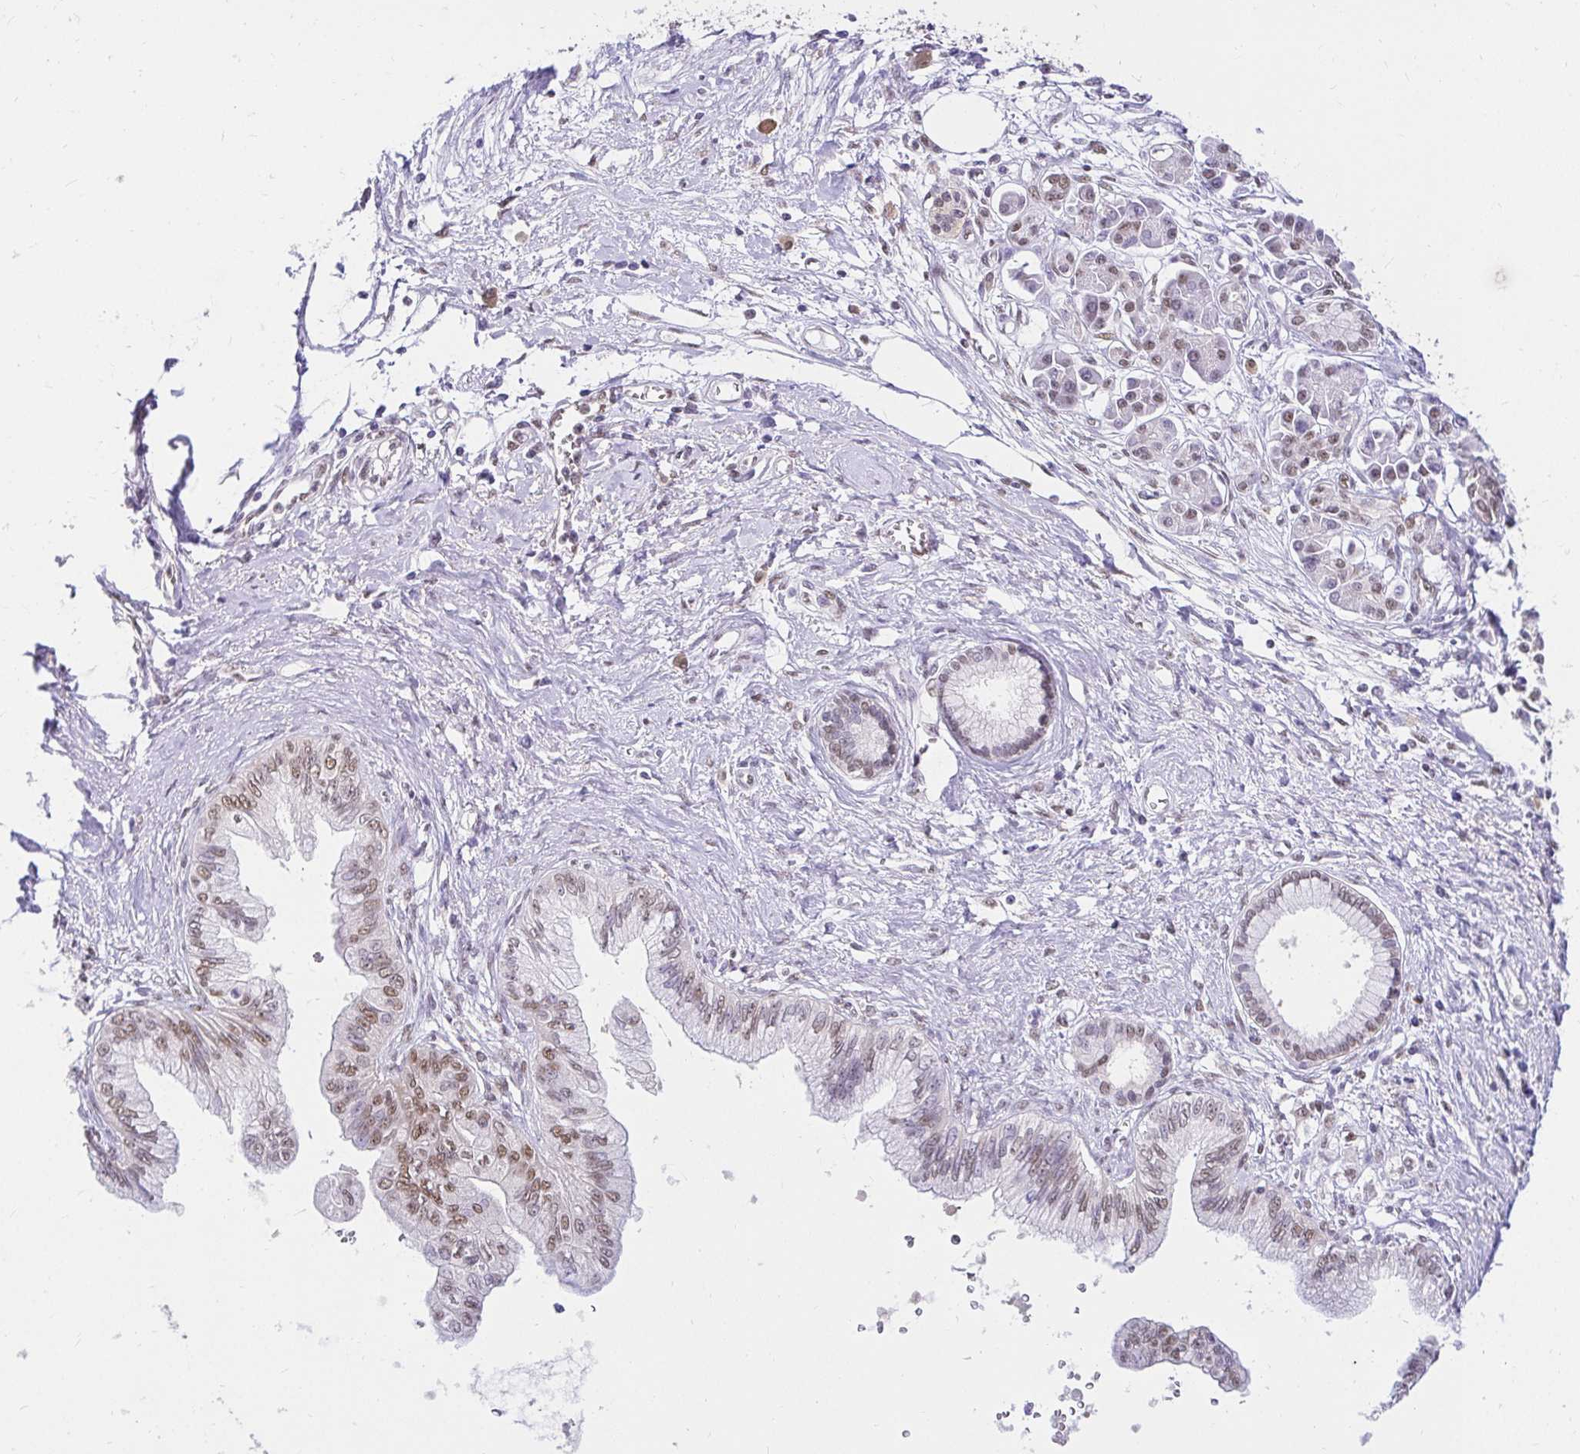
{"staining": {"intensity": "moderate", "quantity": "25%-75%", "location": "nuclear"}, "tissue": "pancreatic cancer", "cell_type": "Tumor cells", "image_type": "cancer", "snomed": [{"axis": "morphology", "description": "Adenocarcinoma, NOS"}, {"axis": "topography", "description": "Pancreas"}], "caption": "Pancreatic cancer (adenocarcinoma) stained with a protein marker exhibits moderate staining in tumor cells.", "gene": "RIMS4", "patient": {"sex": "female", "age": 77}}